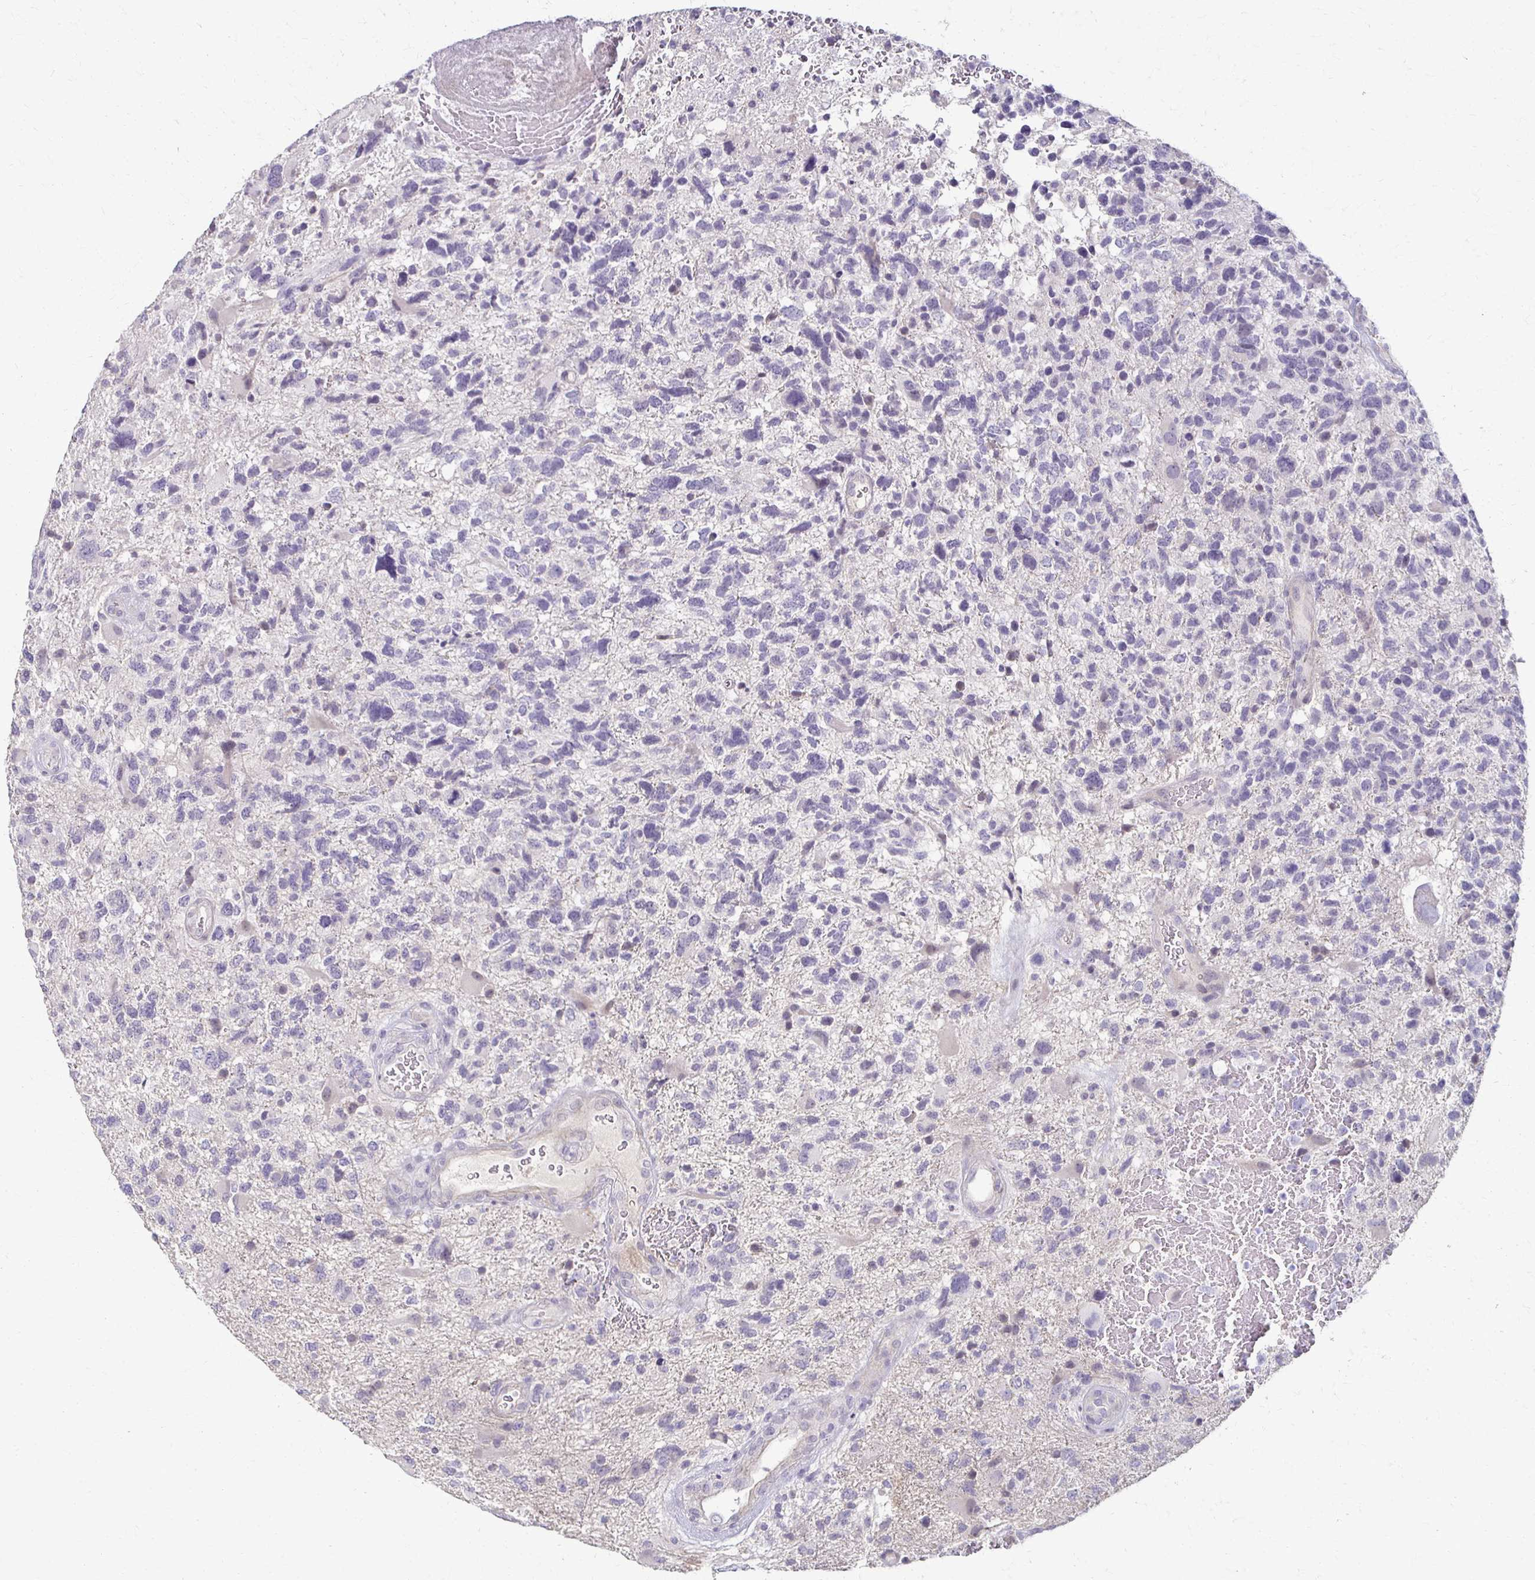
{"staining": {"intensity": "negative", "quantity": "none", "location": "none"}, "tissue": "glioma", "cell_type": "Tumor cells", "image_type": "cancer", "snomed": [{"axis": "morphology", "description": "Glioma, malignant, High grade"}, {"axis": "topography", "description": "Brain"}], "caption": "Image shows no protein positivity in tumor cells of malignant glioma (high-grade) tissue. (DAB (3,3'-diaminobenzidine) IHC with hematoxylin counter stain).", "gene": "FOXO4", "patient": {"sex": "female", "age": 71}}